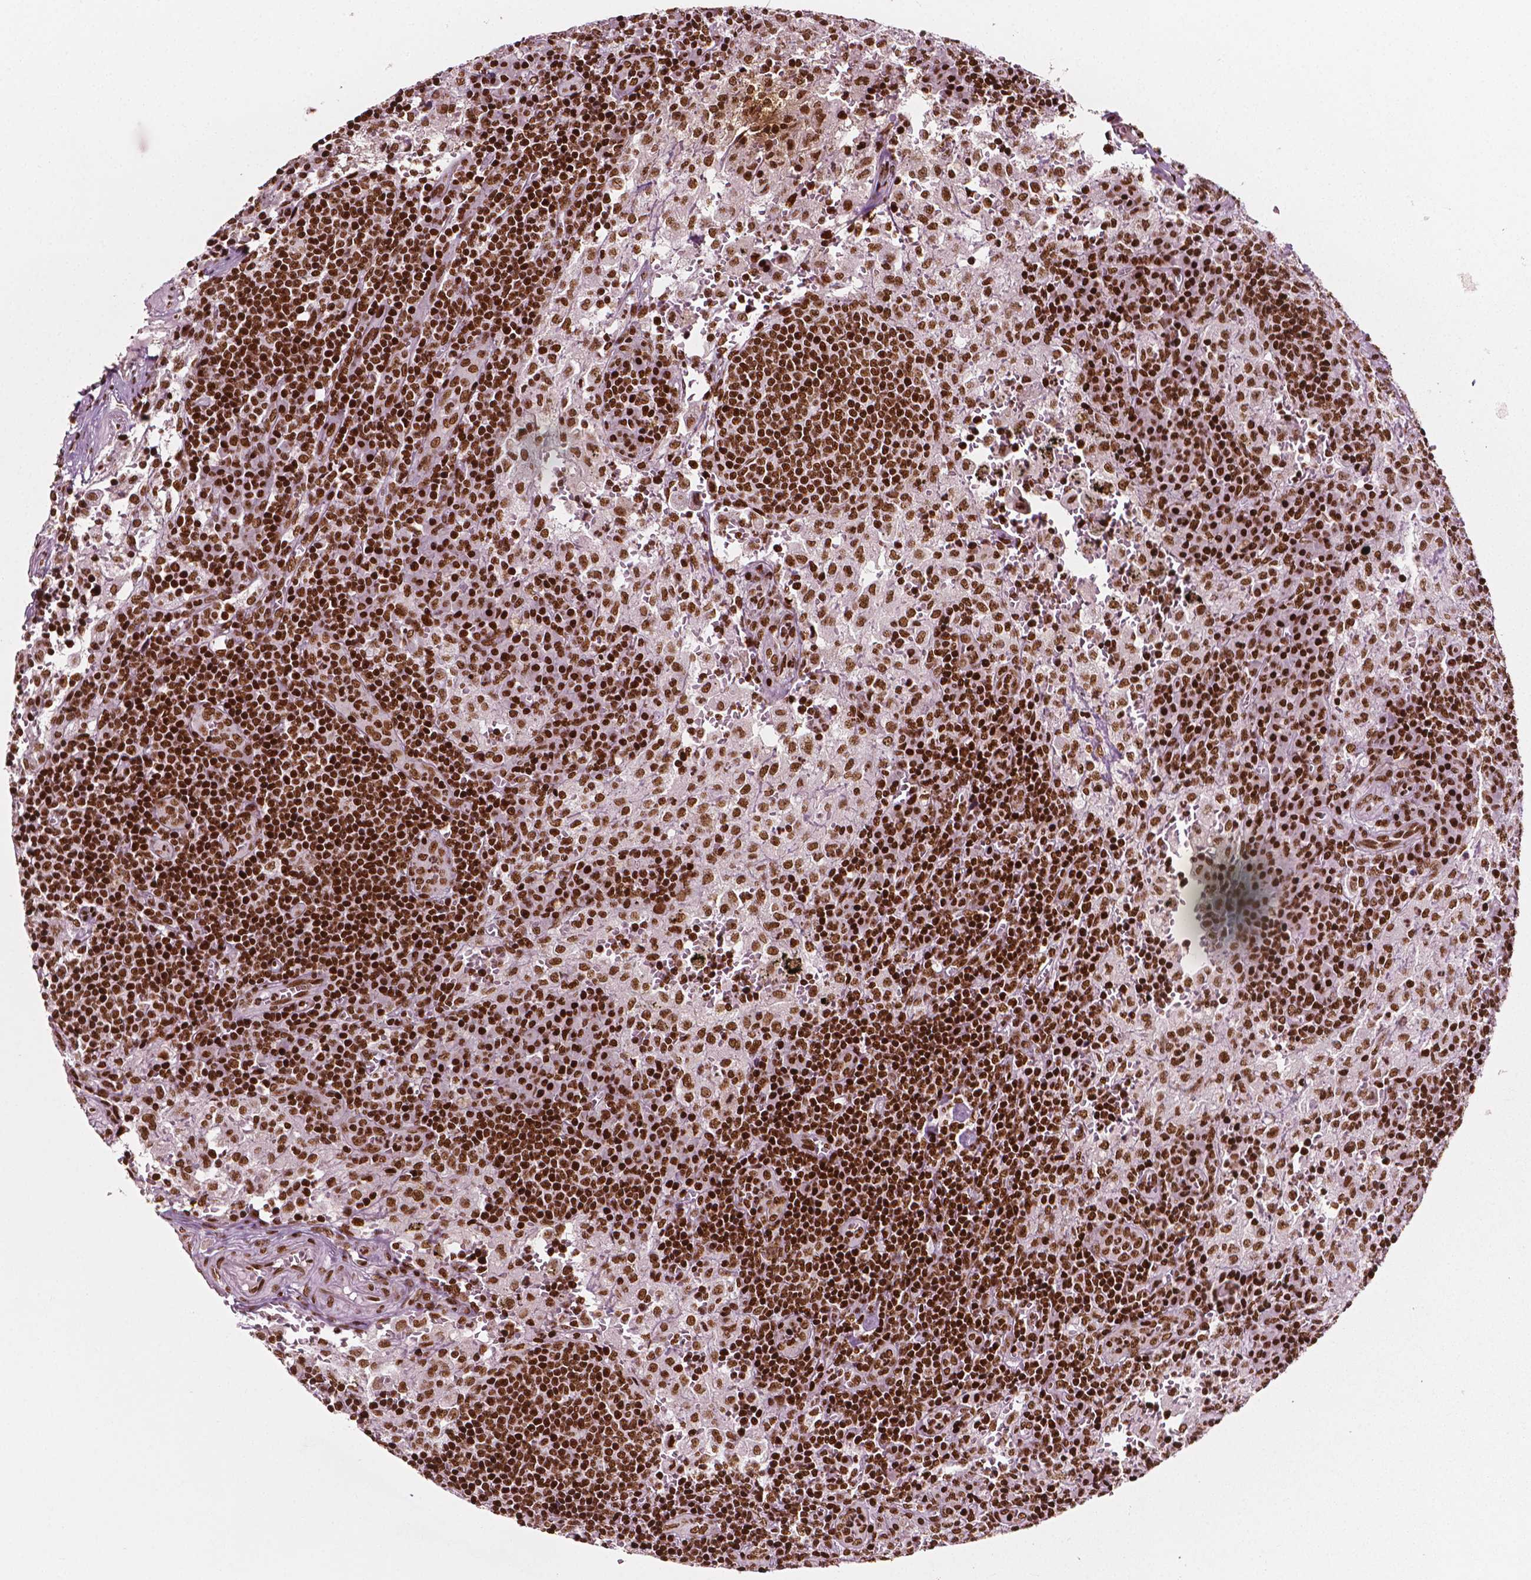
{"staining": {"intensity": "strong", "quantity": ">75%", "location": "nuclear"}, "tissue": "lymph node", "cell_type": "Non-germinal center cells", "image_type": "normal", "snomed": [{"axis": "morphology", "description": "Normal tissue, NOS"}, {"axis": "topography", "description": "Lymph node"}], "caption": "The photomicrograph shows staining of benign lymph node, revealing strong nuclear protein positivity (brown color) within non-germinal center cells.", "gene": "CTCF", "patient": {"sex": "male", "age": 62}}